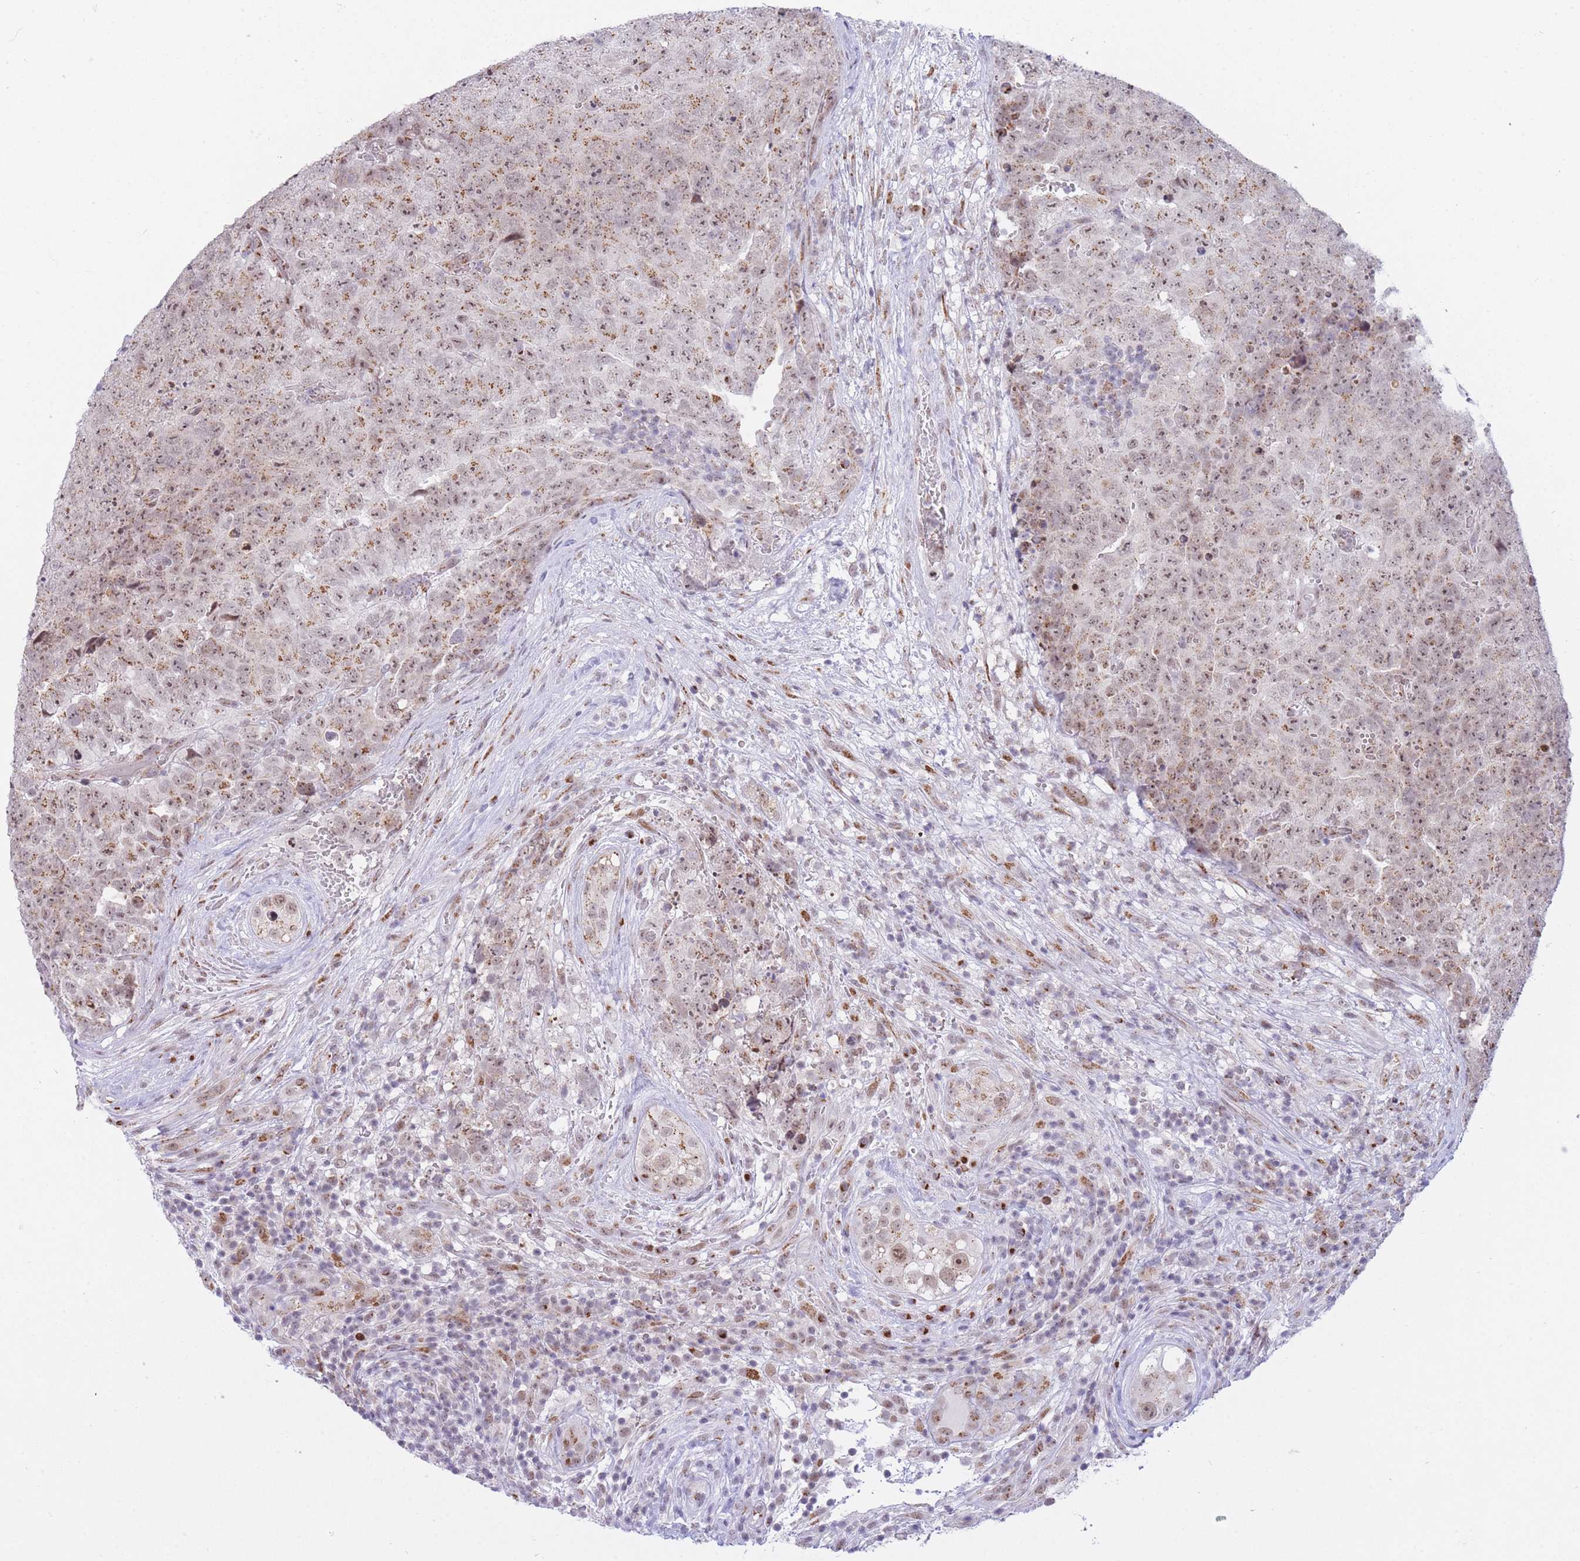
{"staining": {"intensity": "moderate", "quantity": ">75%", "location": "cytoplasmic/membranous"}, "tissue": "testis cancer", "cell_type": "Tumor cells", "image_type": "cancer", "snomed": [{"axis": "morphology", "description": "Seminoma, NOS"}, {"axis": "morphology", "description": "Teratoma, malignant, NOS"}, {"axis": "topography", "description": "Testis"}], "caption": "Tumor cells show moderate cytoplasmic/membranous positivity in approximately >75% of cells in testis teratoma (malignant).", "gene": "INO80C", "patient": {"sex": "male", "age": 34}}